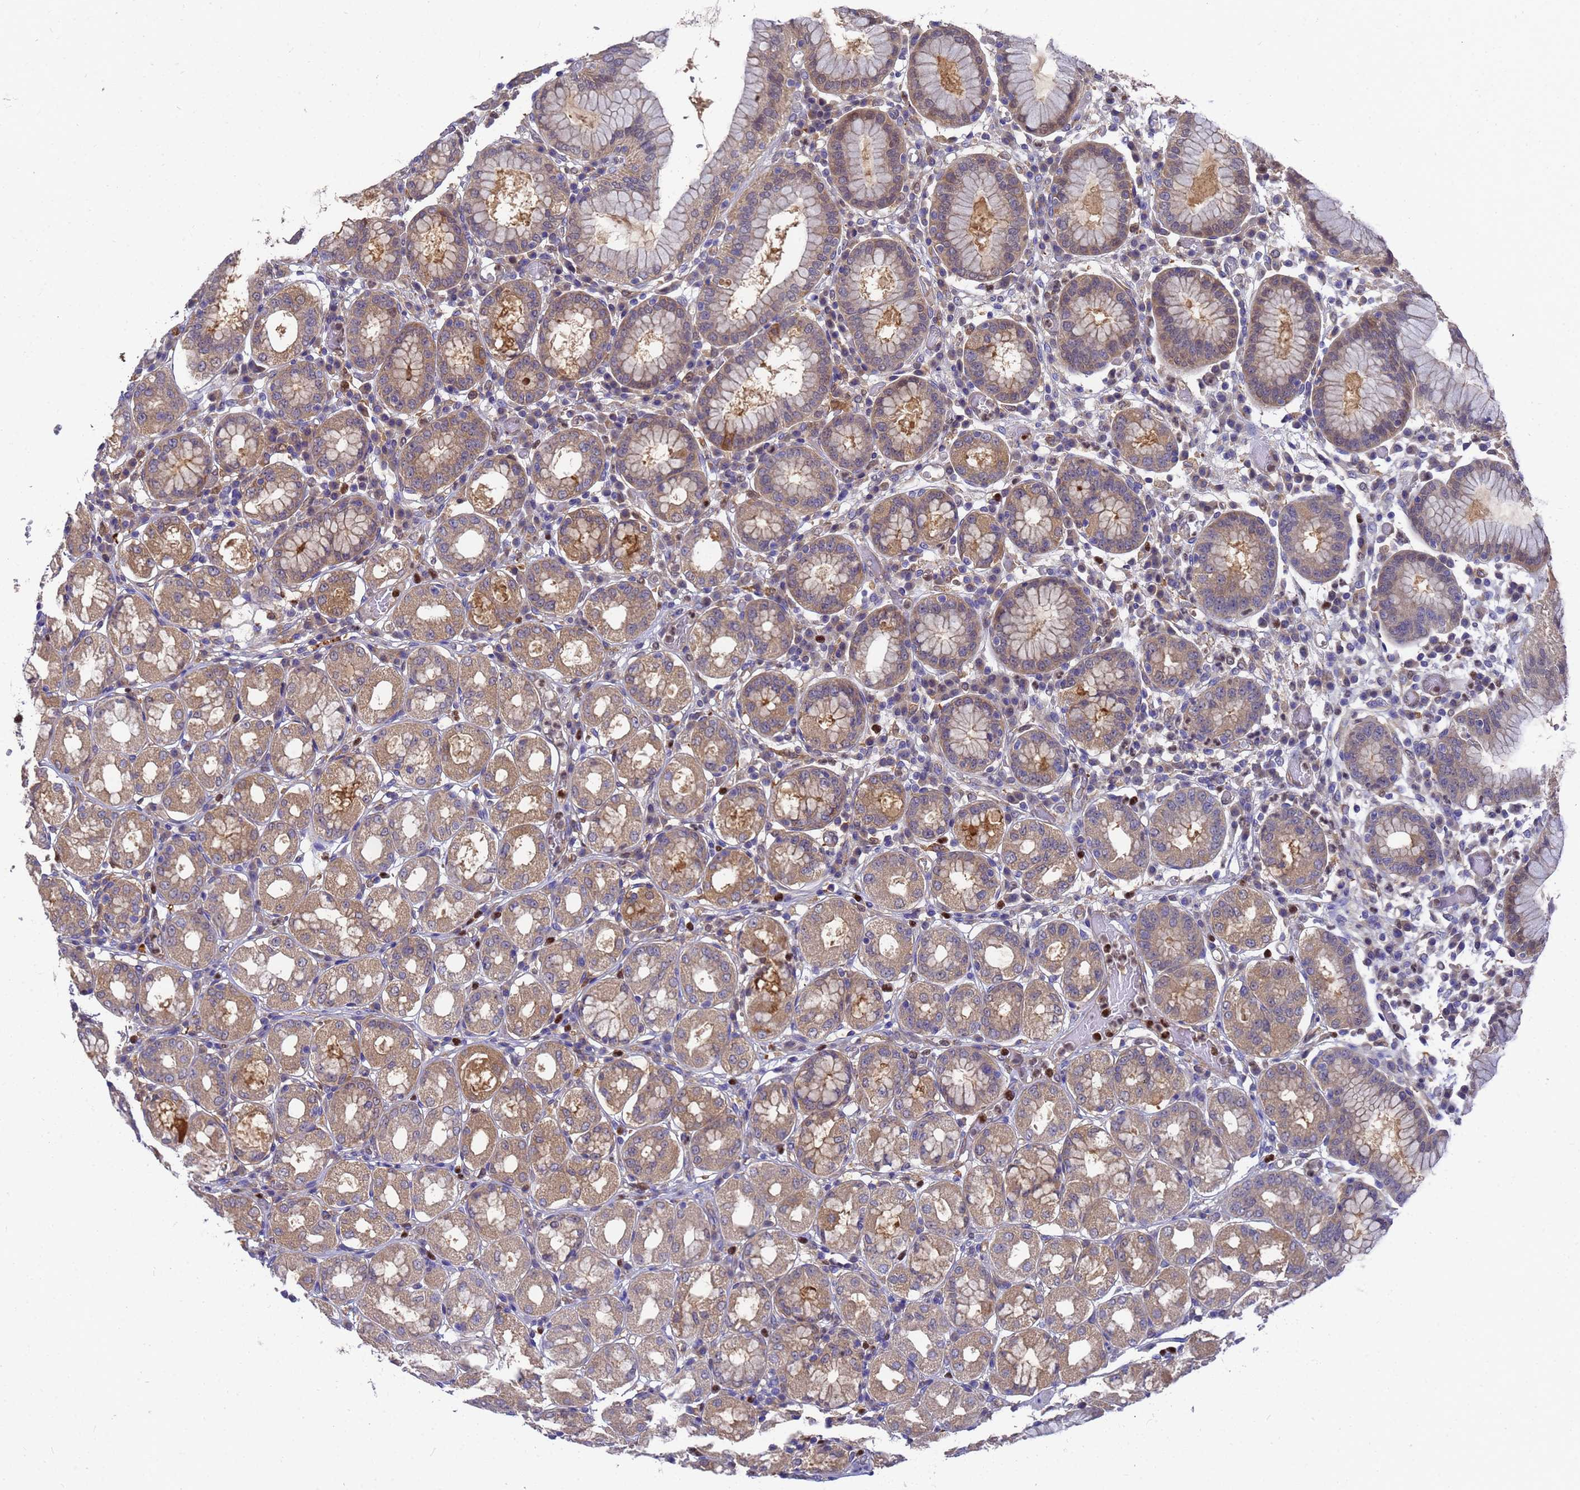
{"staining": {"intensity": "moderate", "quantity": "<25%", "location": "cytoplasmic/membranous,nuclear"}, "tissue": "stomach", "cell_type": "Glandular cells", "image_type": "normal", "snomed": [{"axis": "morphology", "description": "Normal tissue, NOS"}, {"axis": "topography", "description": "Stomach"}, {"axis": "topography", "description": "Stomach, lower"}], "caption": "DAB (3,3'-diaminobenzidine) immunohistochemical staining of benign stomach reveals moderate cytoplasmic/membranous,nuclear protein expression in approximately <25% of glandular cells.", "gene": "SLC35E2B", "patient": {"sex": "female", "age": 56}}